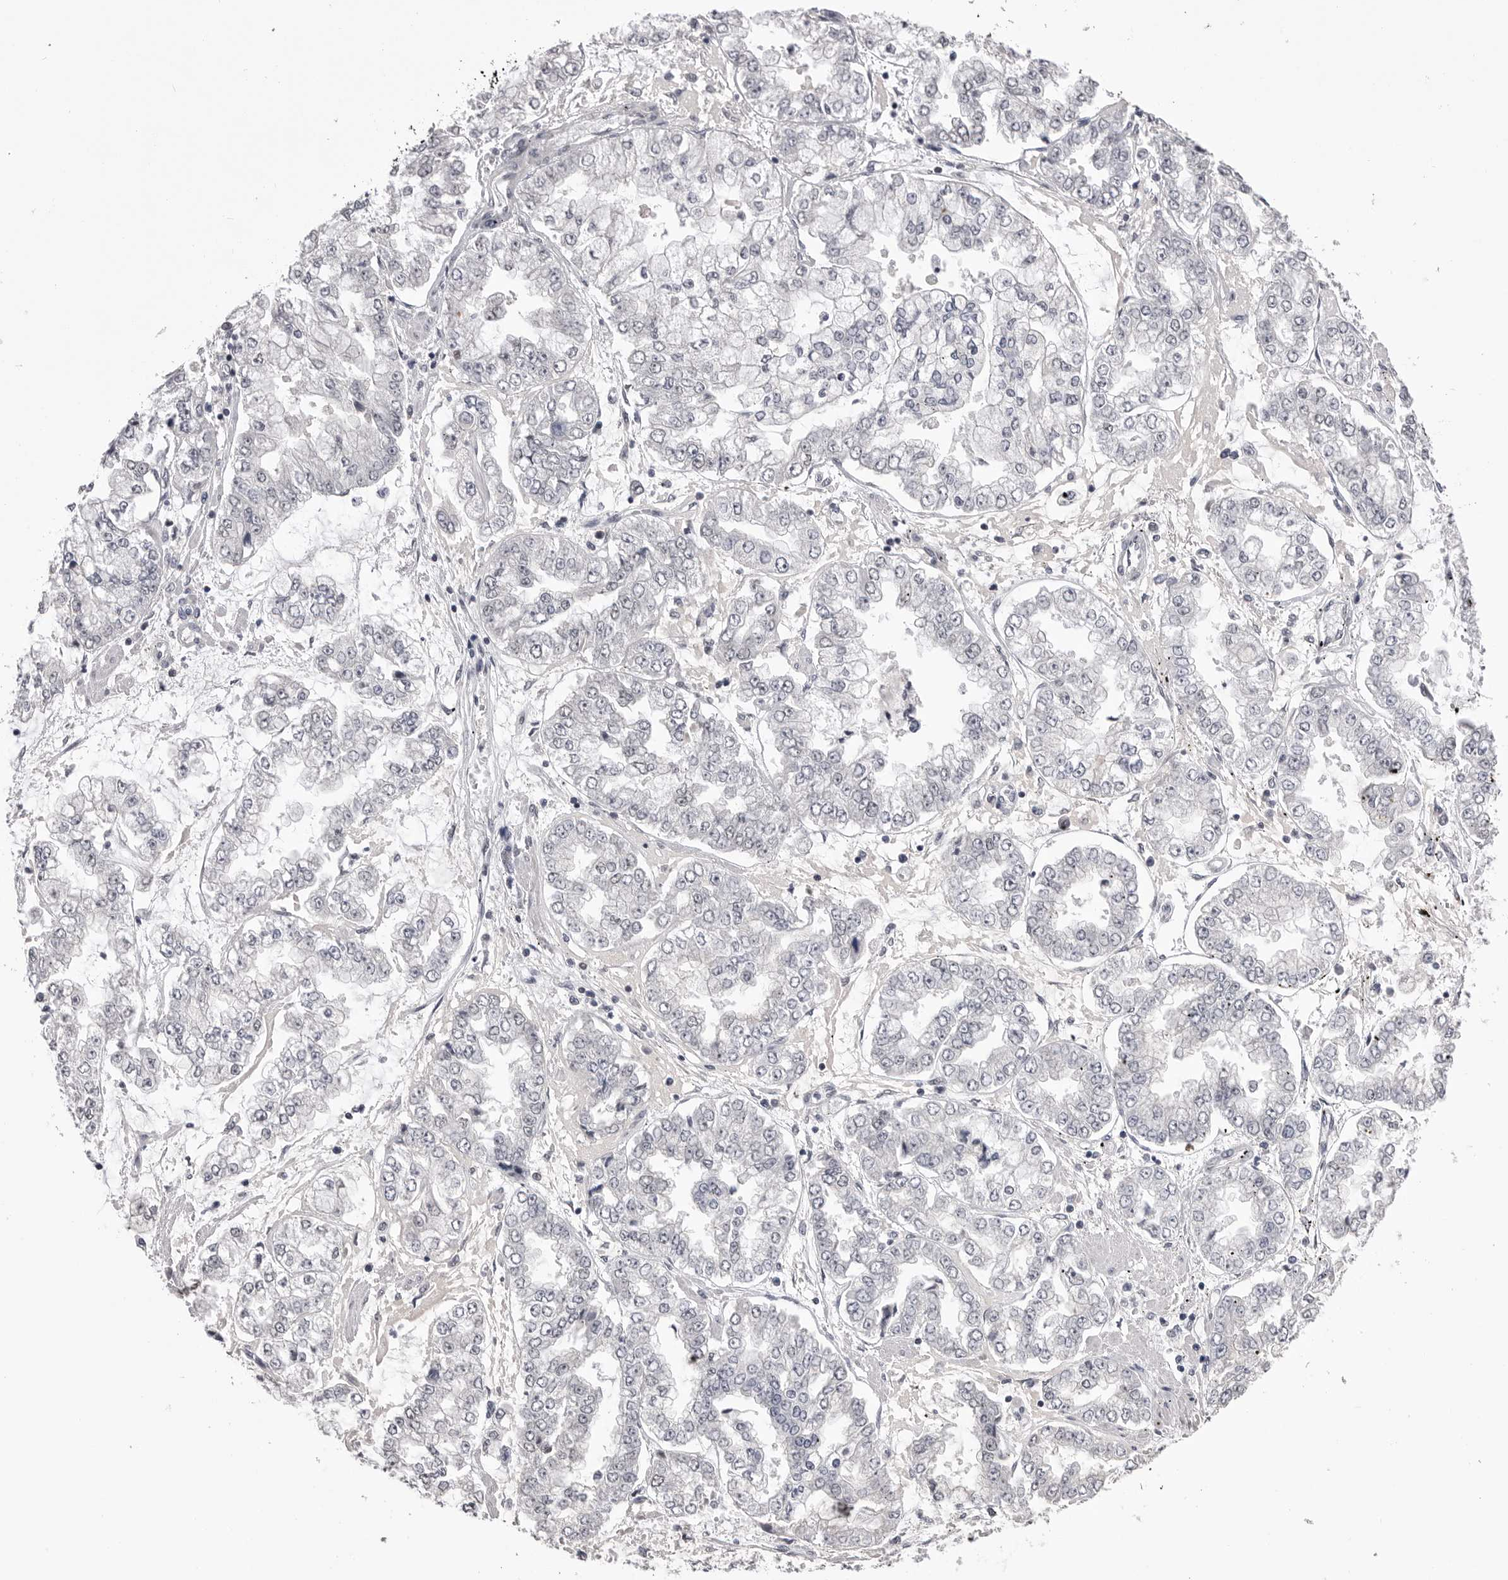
{"staining": {"intensity": "negative", "quantity": "none", "location": "none"}, "tissue": "stomach cancer", "cell_type": "Tumor cells", "image_type": "cancer", "snomed": [{"axis": "morphology", "description": "Adenocarcinoma, NOS"}, {"axis": "topography", "description": "Stomach"}], "caption": "Stomach cancer (adenocarcinoma) was stained to show a protein in brown. There is no significant staining in tumor cells.", "gene": "DLG2", "patient": {"sex": "male", "age": 76}}